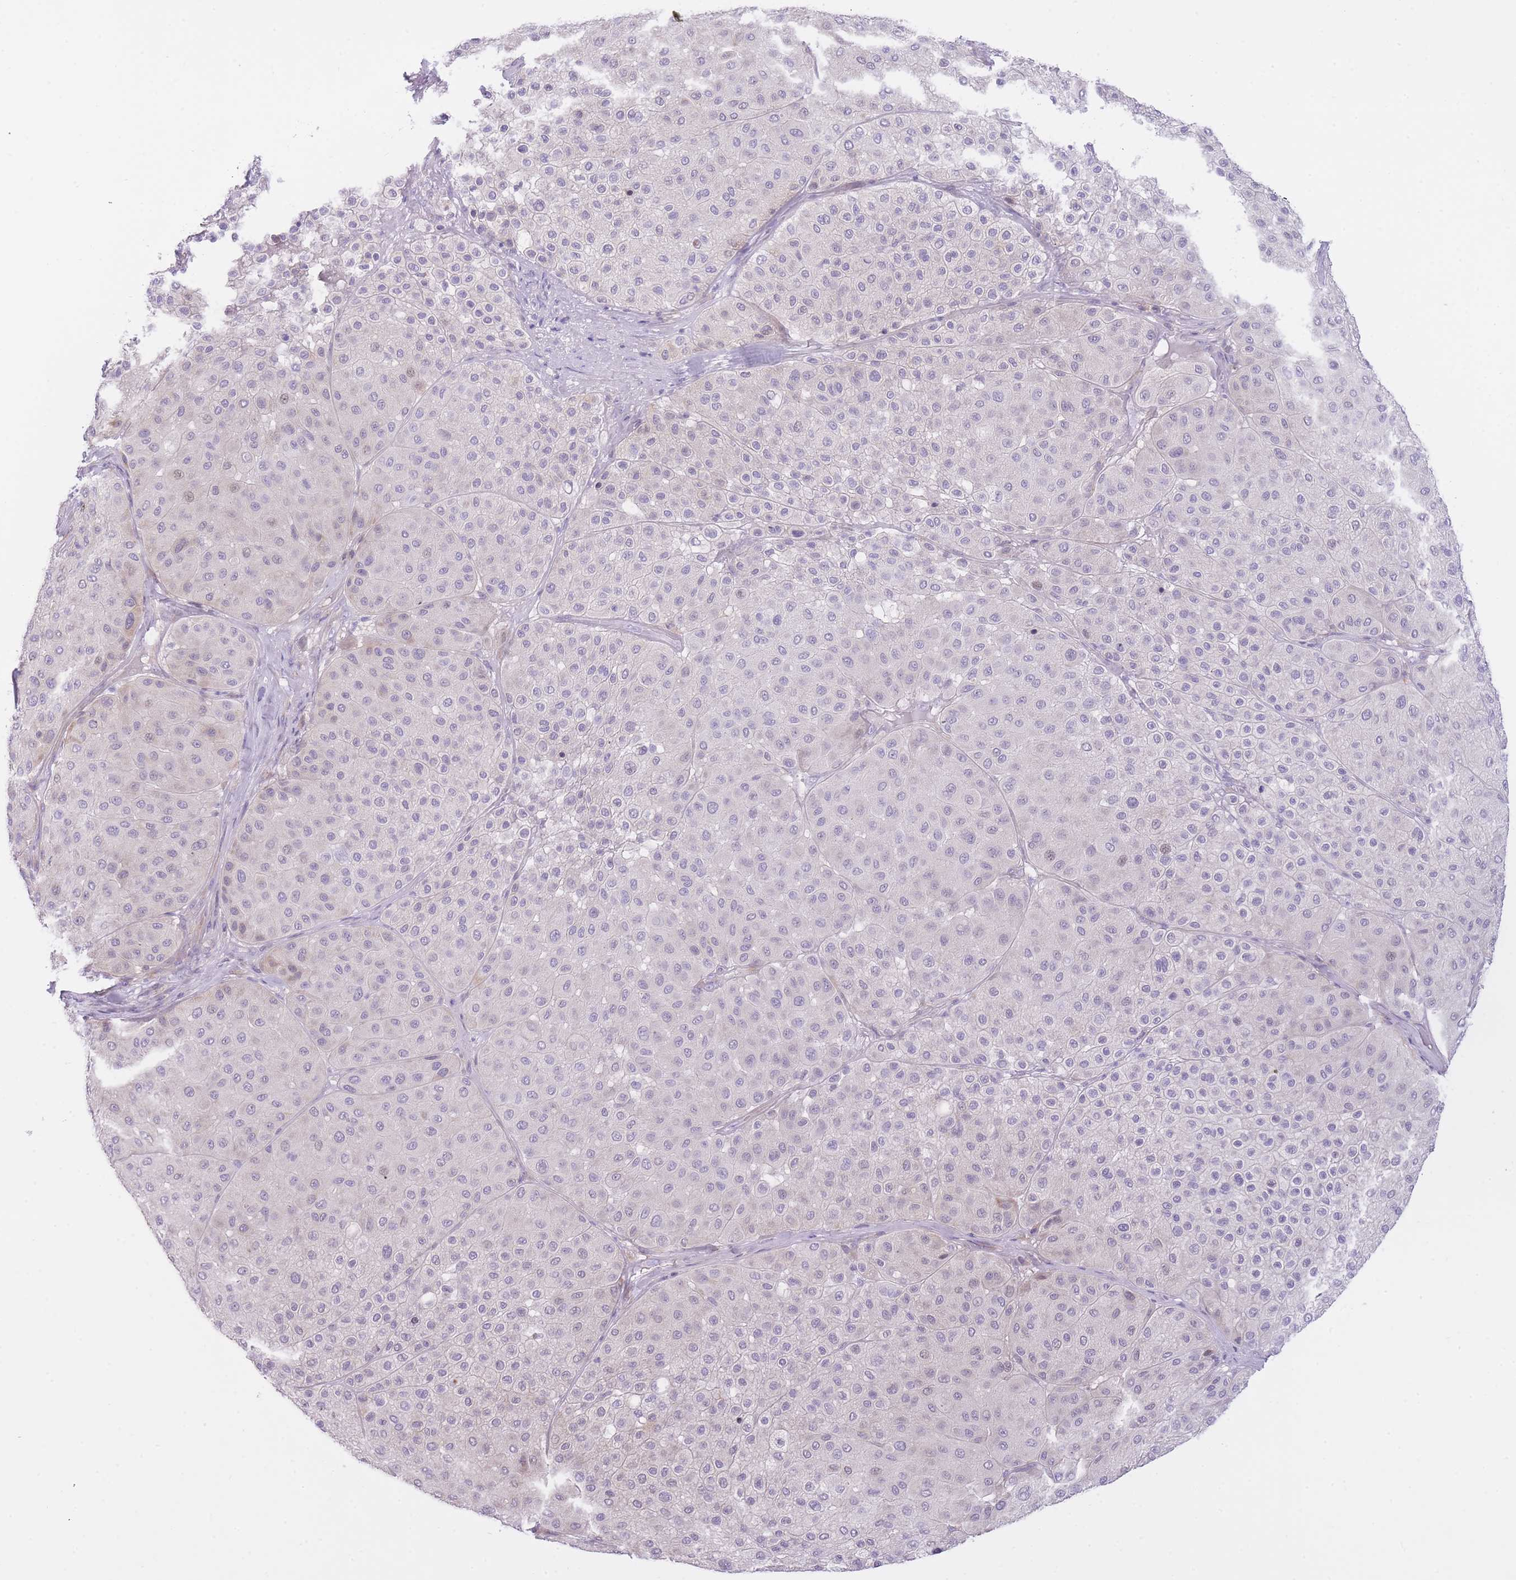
{"staining": {"intensity": "negative", "quantity": "none", "location": "none"}, "tissue": "melanoma", "cell_type": "Tumor cells", "image_type": "cancer", "snomed": [{"axis": "morphology", "description": "Malignant melanoma, Metastatic site"}, {"axis": "topography", "description": "Smooth muscle"}], "caption": "Histopathology image shows no significant protein staining in tumor cells of melanoma. (Stains: DAB immunohistochemistry (IHC) with hematoxylin counter stain, Microscopy: brightfield microscopy at high magnification).", "gene": "IMPG1", "patient": {"sex": "male", "age": 41}}